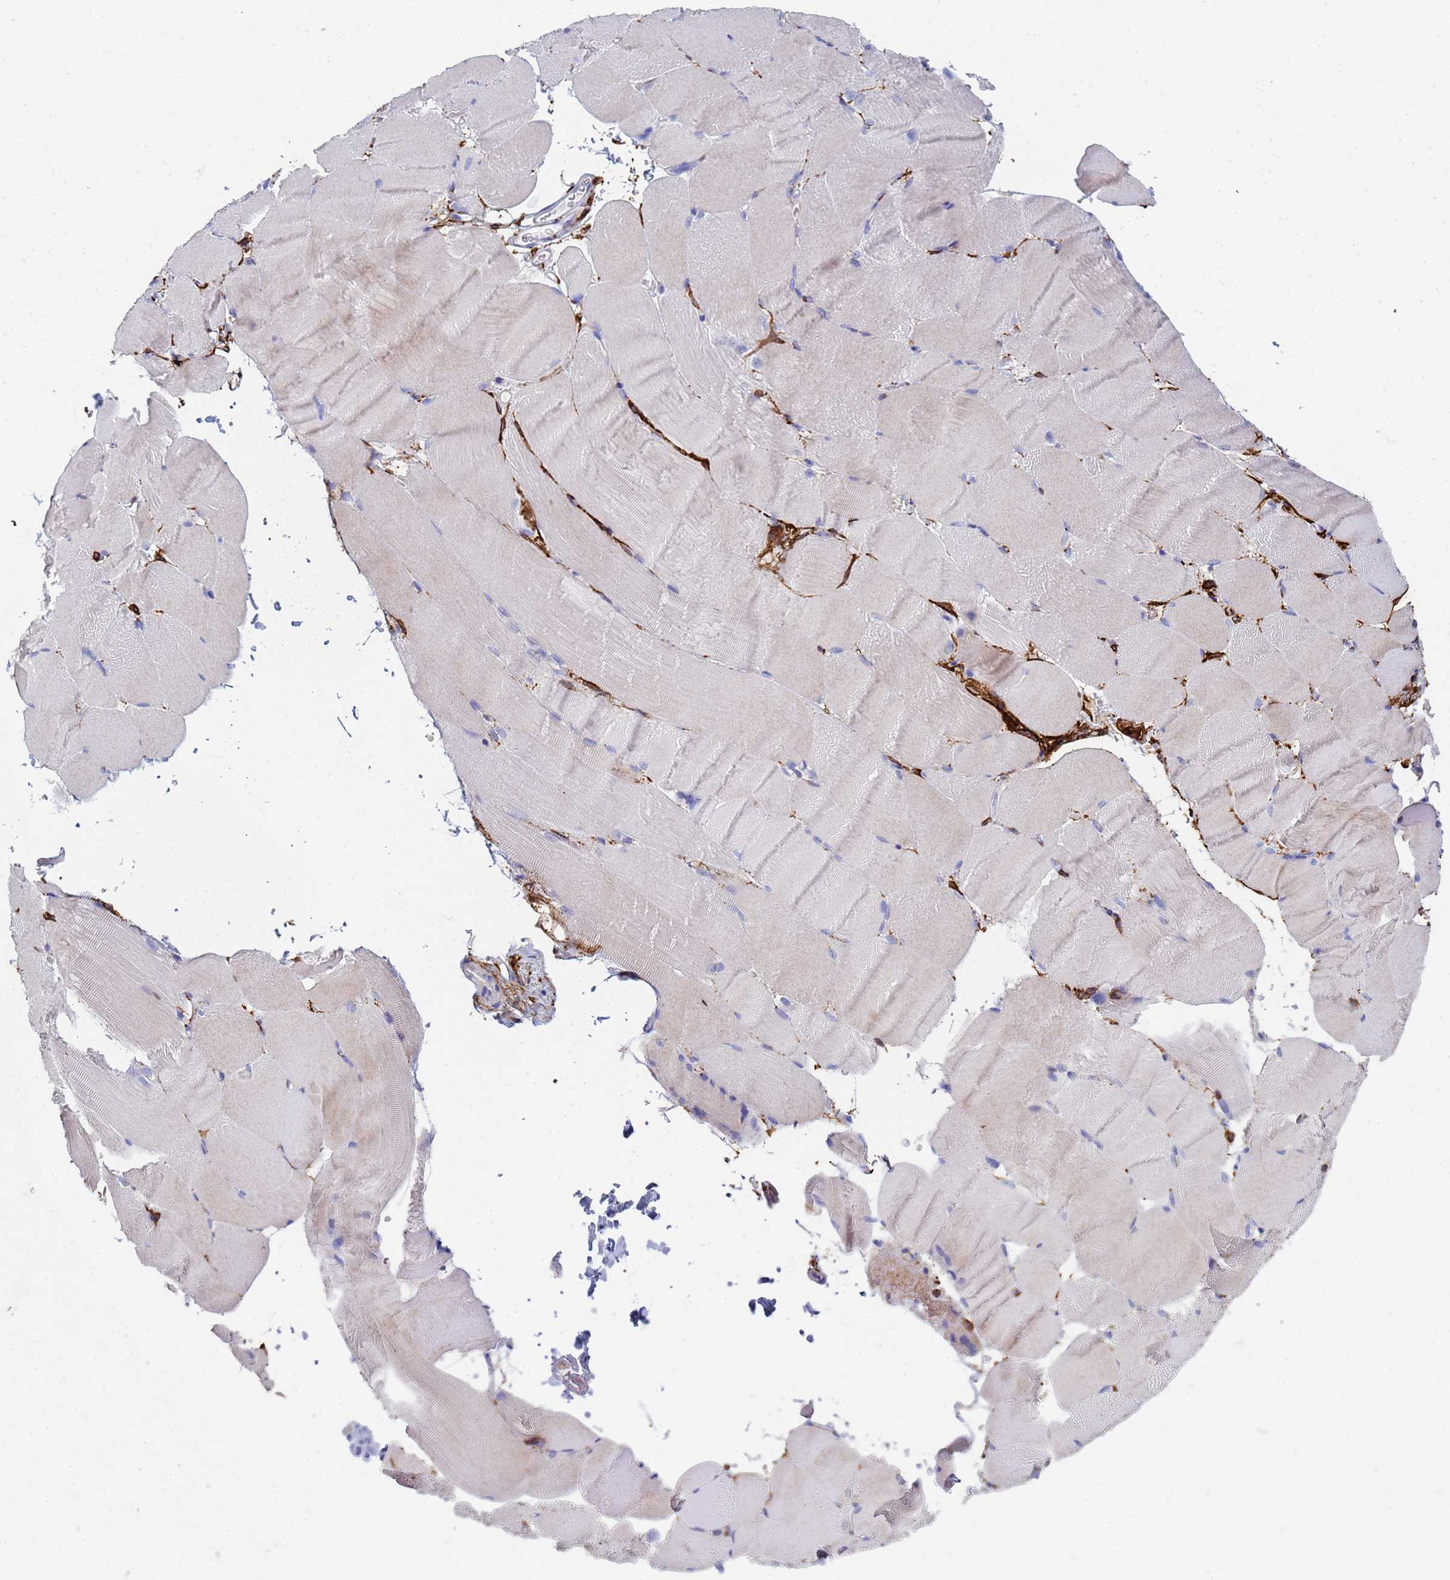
{"staining": {"intensity": "negative", "quantity": "none", "location": "none"}, "tissue": "skeletal muscle", "cell_type": "Myocytes", "image_type": "normal", "snomed": [{"axis": "morphology", "description": "Normal tissue, NOS"}, {"axis": "topography", "description": "Skeletal muscle"}, {"axis": "topography", "description": "Parathyroid gland"}], "caption": "This is a histopathology image of immunohistochemistry (IHC) staining of unremarkable skeletal muscle, which shows no positivity in myocytes.", "gene": "ABCA8", "patient": {"sex": "female", "age": 37}}